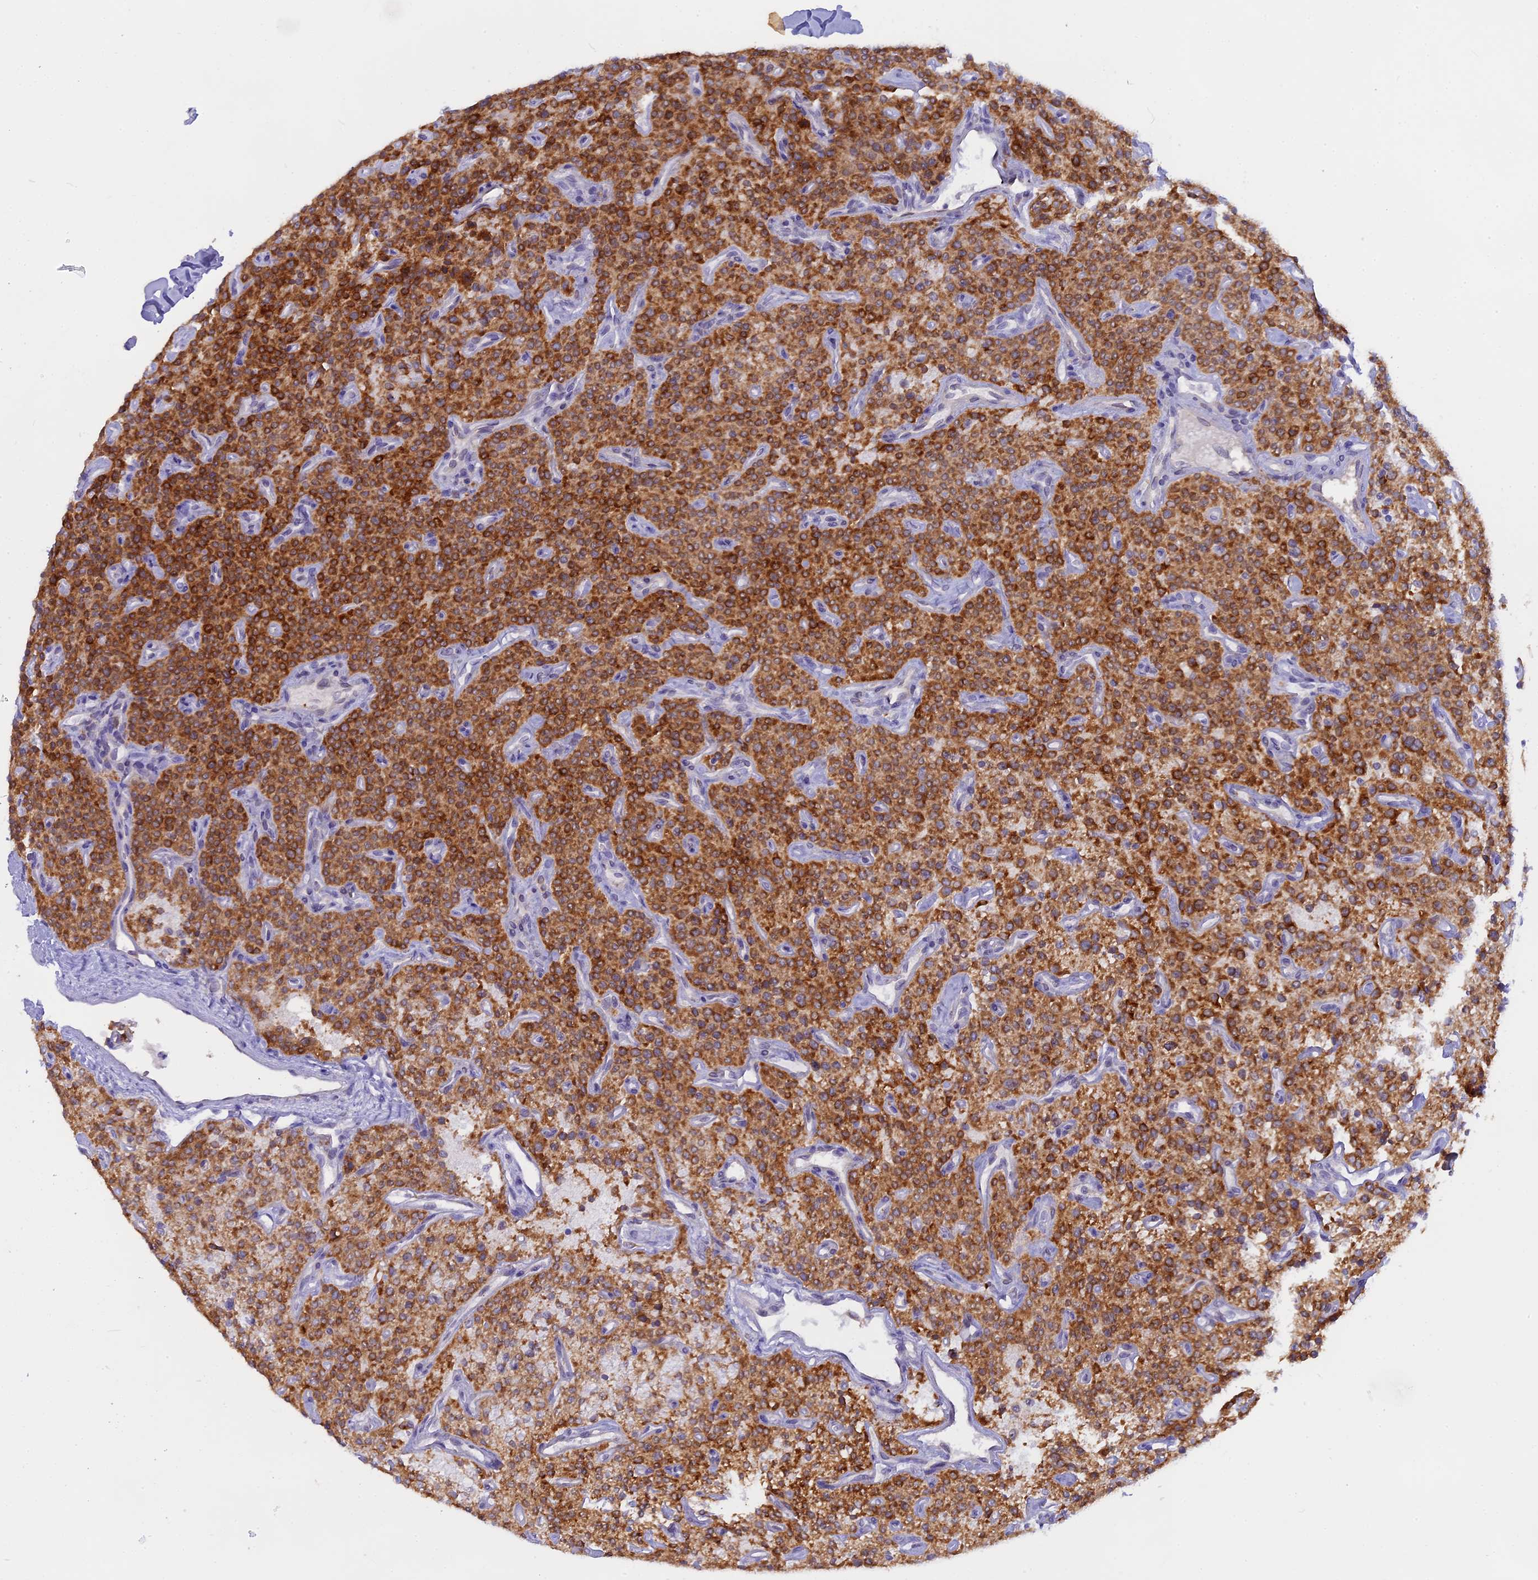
{"staining": {"intensity": "strong", "quantity": ">75%", "location": "cytoplasmic/membranous"}, "tissue": "parathyroid gland", "cell_type": "Glandular cells", "image_type": "normal", "snomed": [{"axis": "morphology", "description": "Normal tissue, NOS"}, {"axis": "topography", "description": "Parathyroid gland"}], "caption": "This micrograph reveals benign parathyroid gland stained with immunohistochemistry (IHC) to label a protein in brown. The cytoplasmic/membranous of glandular cells show strong positivity for the protein. Nuclei are counter-stained blue.", "gene": "TLCD1", "patient": {"sex": "male", "age": 46}}